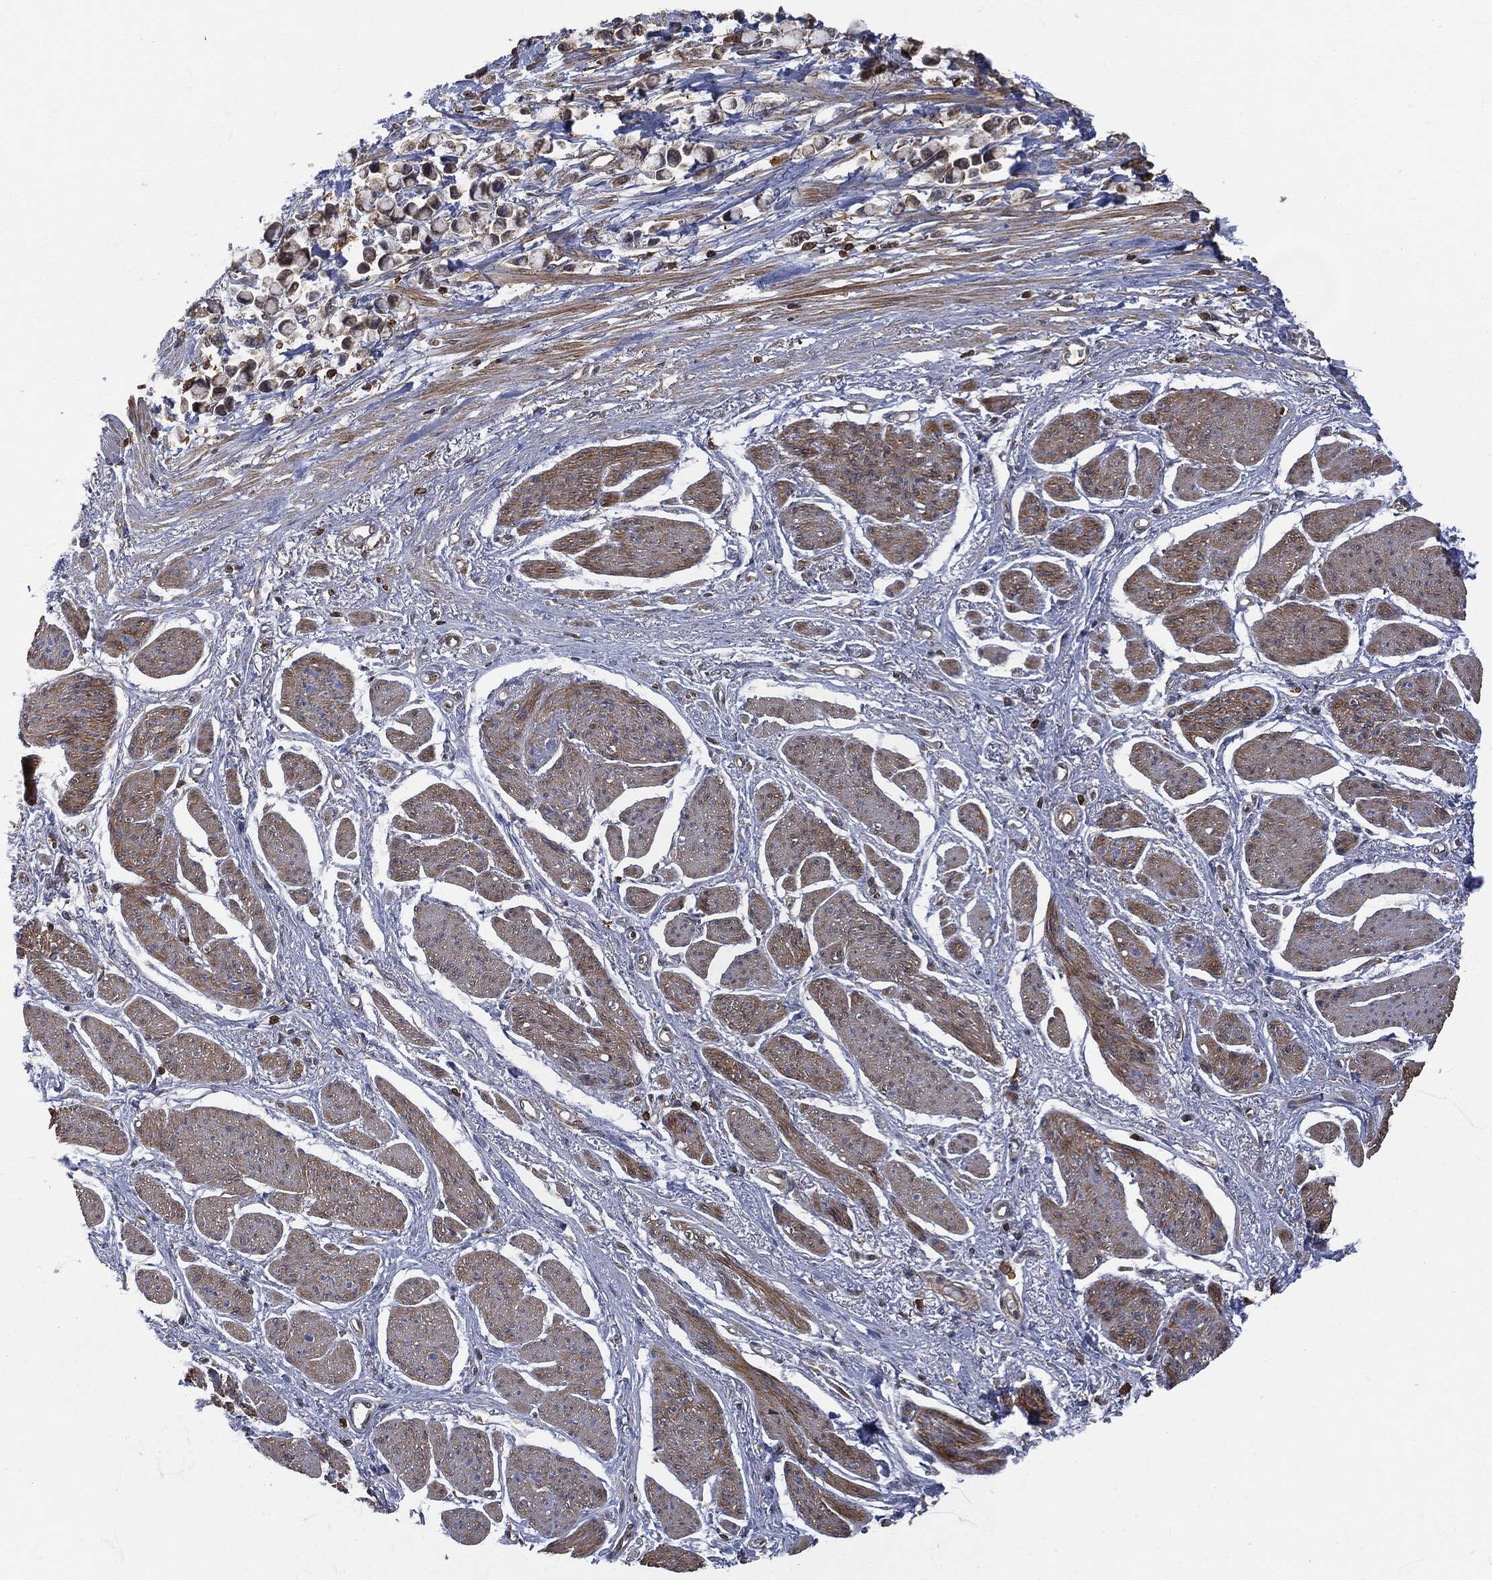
{"staining": {"intensity": "negative", "quantity": "none", "location": "none"}, "tissue": "stomach cancer", "cell_type": "Tumor cells", "image_type": "cancer", "snomed": [{"axis": "morphology", "description": "Adenocarcinoma, NOS"}, {"axis": "topography", "description": "Stomach"}], "caption": "Immunohistochemical staining of human stomach cancer reveals no significant positivity in tumor cells. (DAB (3,3'-diaminobenzidine) immunohistochemistry, high magnification).", "gene": "PSMB10", "patient": {"sex": "female", "age": 81}}